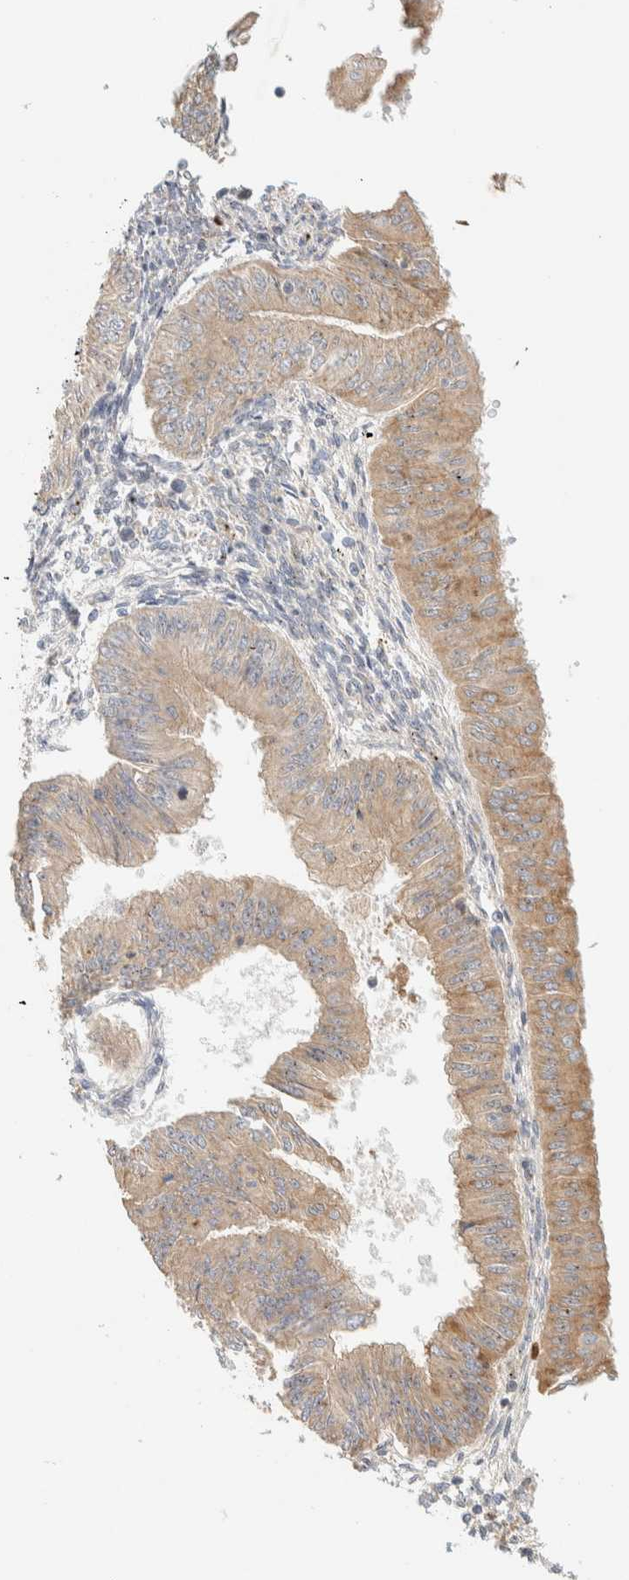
{"staining": {"intensity": "moderate", "quantity": ">75%", "location": "cytoplasmic/membranous"}, "tissue": "endometrial cancer", "cell_type": "Tumor cells", "image_type": "cancer", "snomed": [{"axis": "morphology", "description": "Normal tissue, NOS"}, {"axis": "morphology", "description": "Adenocarcinoma, NOS"}, {"axis": "topography", "description": "Endometrium"}], "caption": "Protein expression analysis of endometrial cancer (adenocarcinoma) shows moderate cytoplasmic/membranous positivity in about >75% of tumor cells.", "gene": "TTC3", "patient": {"sex": "female", "age": 53}}